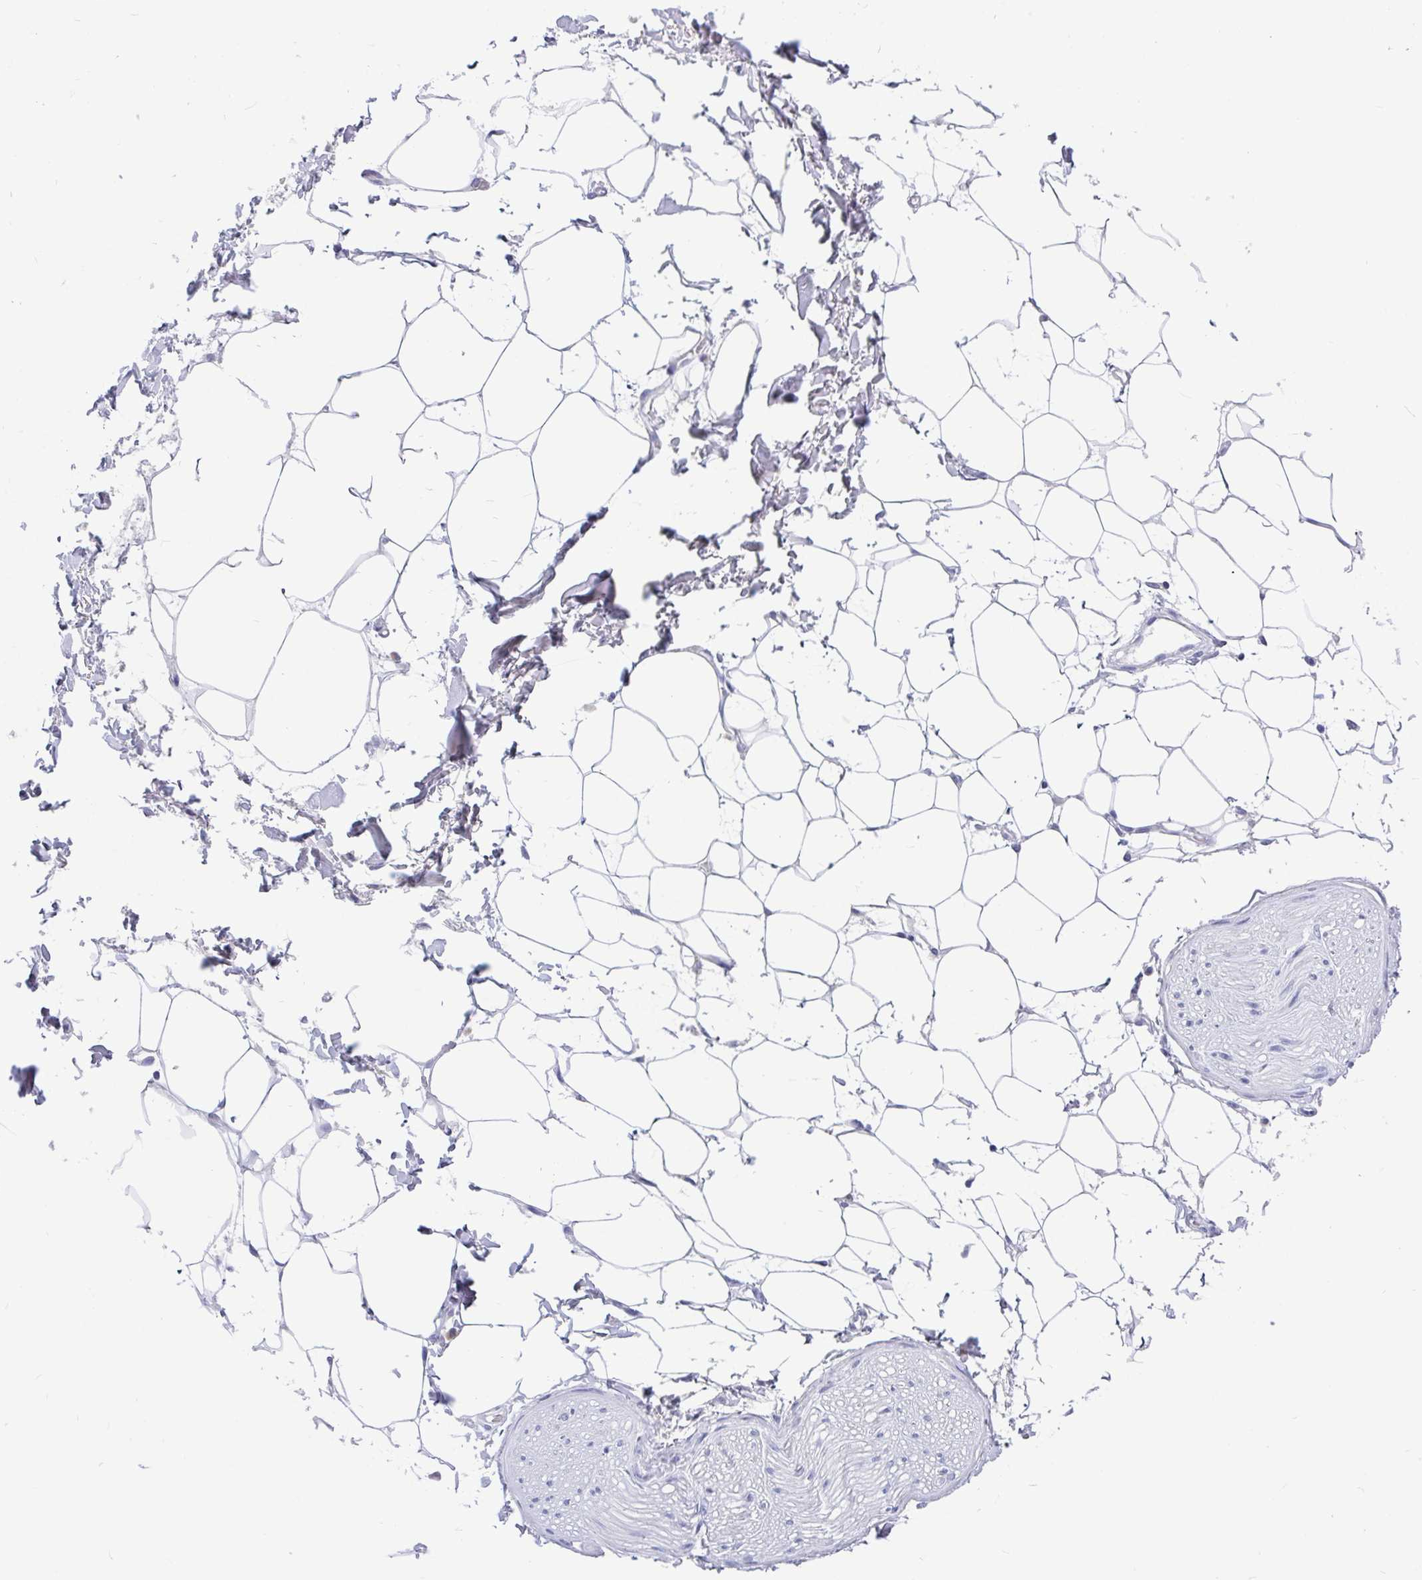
{"staining": {"intensity": "negative", "quantity": "none", "location": "none"}, "tissue": "adipose tissue", "cell_type": "Adipocytes", "image_type": "normal", "snomed": [{"axis": "morphology", "description": "Normal tissue, NOS"}, {"axis": "topography", "description": "Vagina"}, {"axis": "topography", "description": "Peripheral nerve tissue"}], "caption": "Adipocytes are negative for protein expression in unremarkable human adipose tissue. (Immunohistochemistry (ihc), brightfield microscopy, high magnification).", "gene": "KIAA2013", "patient": {"sex": "female", "age": 71}}